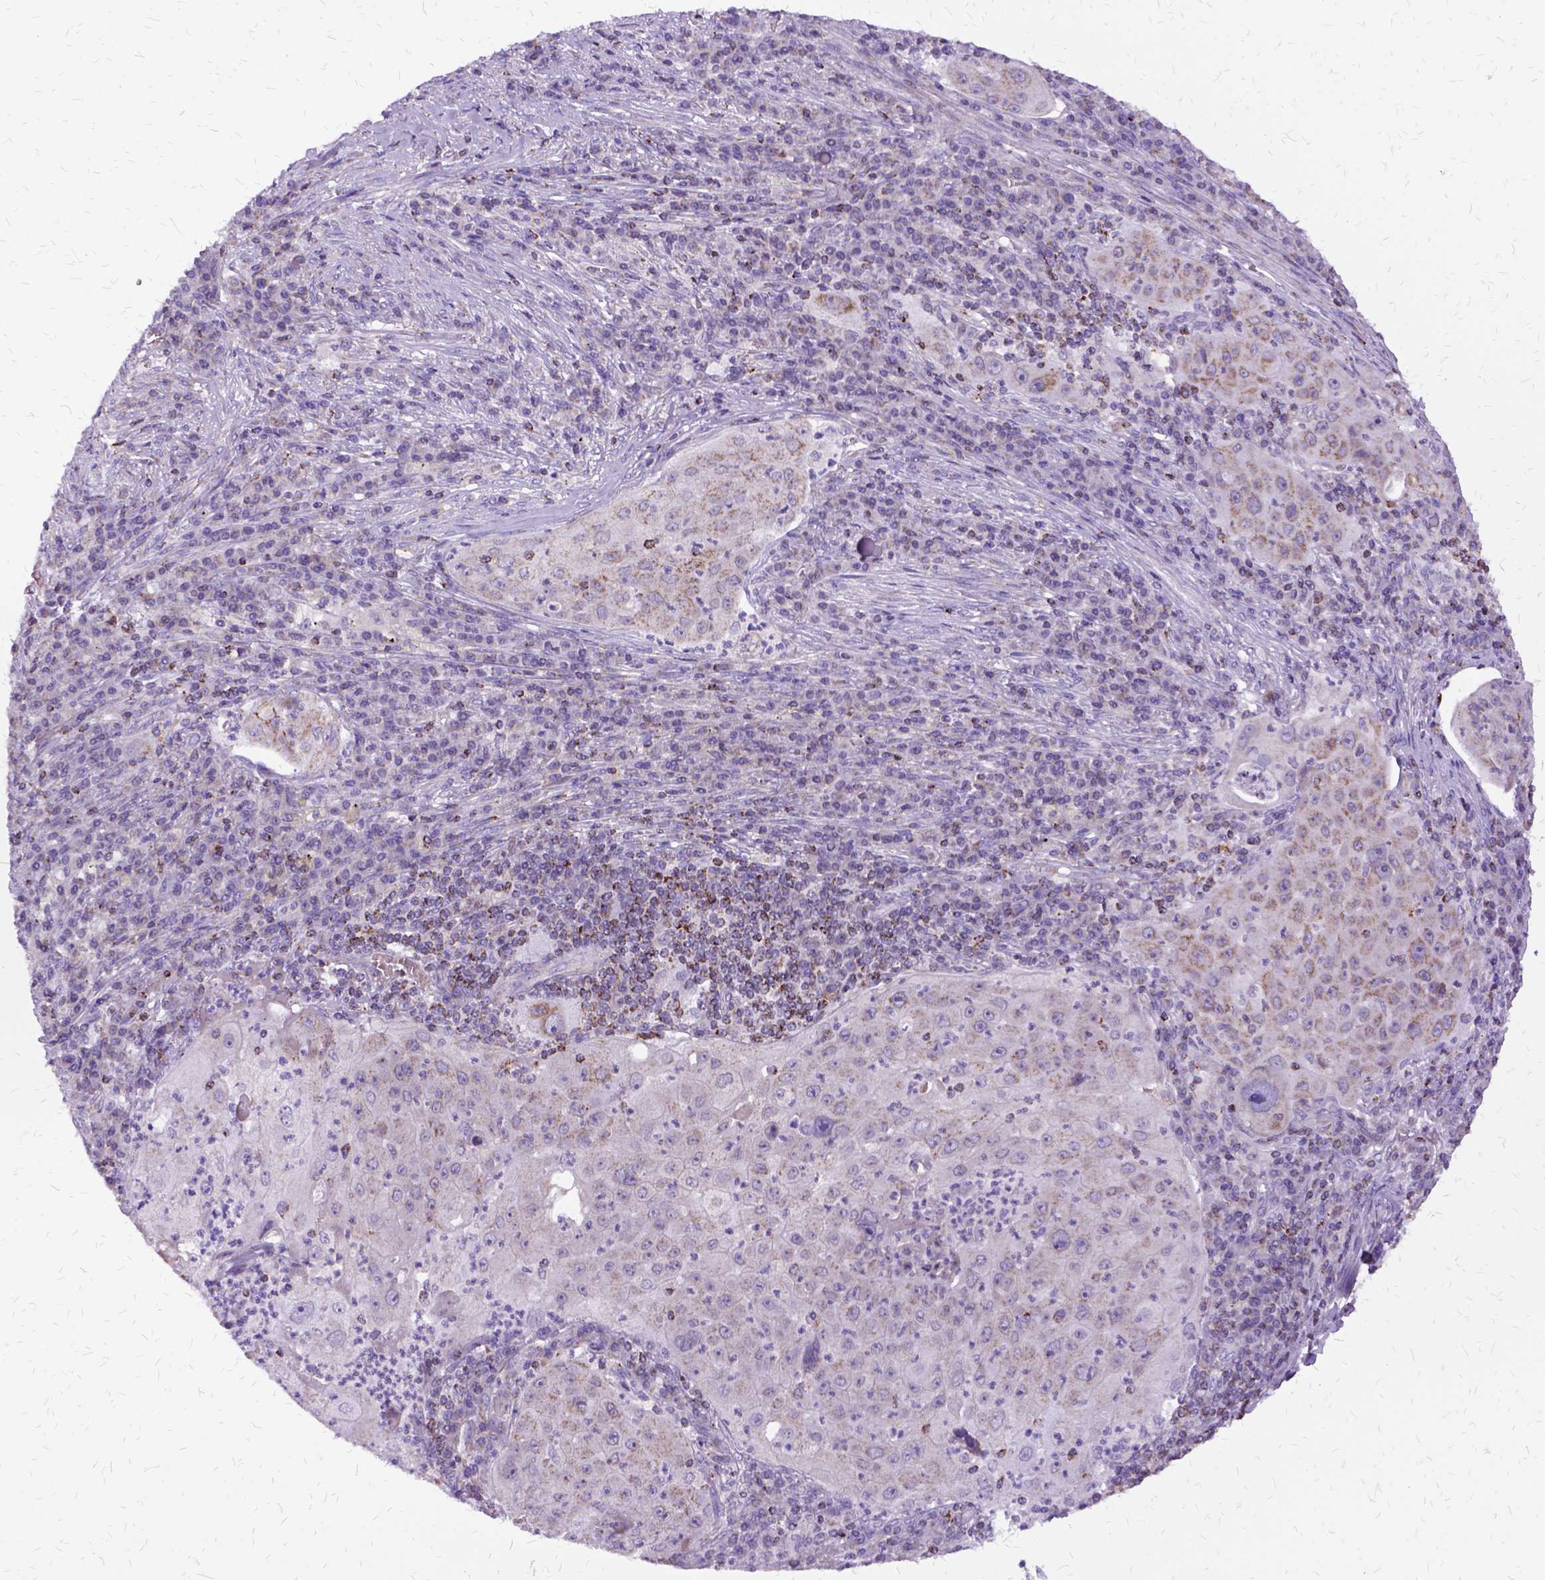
{"staining": {"intensity": "weak", "quantity": "25%-75%", "location": "cytoplasmic/membranous"}, "tissue": "lung cancer", "cell_type": "Tumor cells", "image_type": "cancer", "snomed": [{"axis": "morphology", "description": "Squamous cell carcinoma, NOS"}, {"axis": "topography", "description": "Lung"}], "caption": "Immunohistochemistry (IHC) (DAB) staining of human lung cancer exhibits weak cytoplasmic/membranous protein staining in about 25%-75% of tumor cells.", "gene": "OXCT1", "patient": {"sex": "female", "age": 59}}